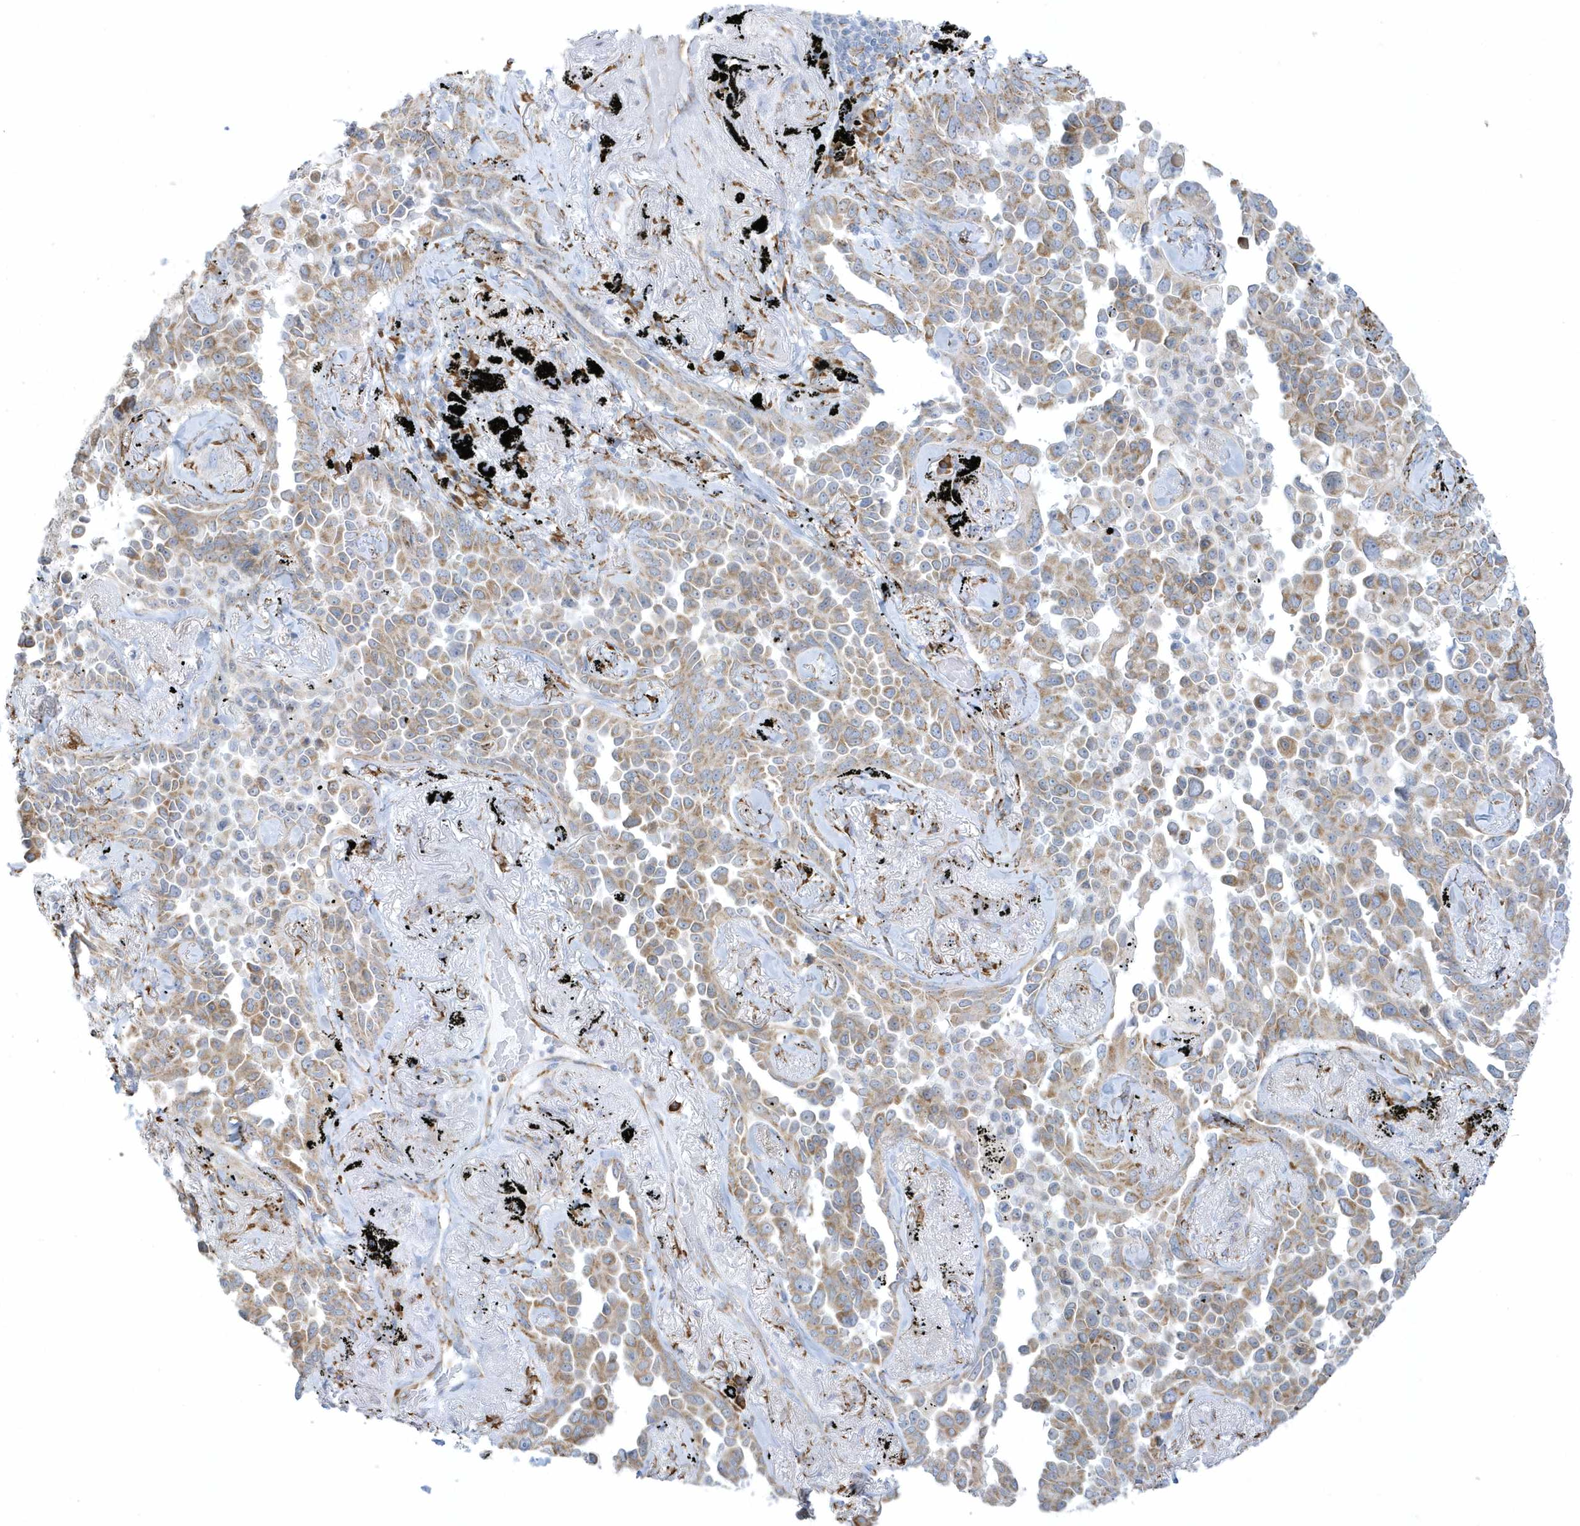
{"staining": {"intensity": "moderate", "quantity": ">75%", "location": "cytoplasmic/membranous"}, "tissue": "lung cancer", "cell_type": "Tumor cells", "image_type": "cancer", "snomed": [{"axis": "morphology", "description": "Adenocarcinoma, NOS"}, {"axis": "topography", "description": "Lung"}], "caption": "Immunohistochemical staining of lung cancer (adenocarcinoma) reveals medium levels of moderate cytoplasmic/membranous protein expression in approximately >75% of tumor cells. (Brightfield microscopy of DAB IHC at high magnification).", "gene": "DCAF1", "patient": {"sex": "female", "age": 67}}